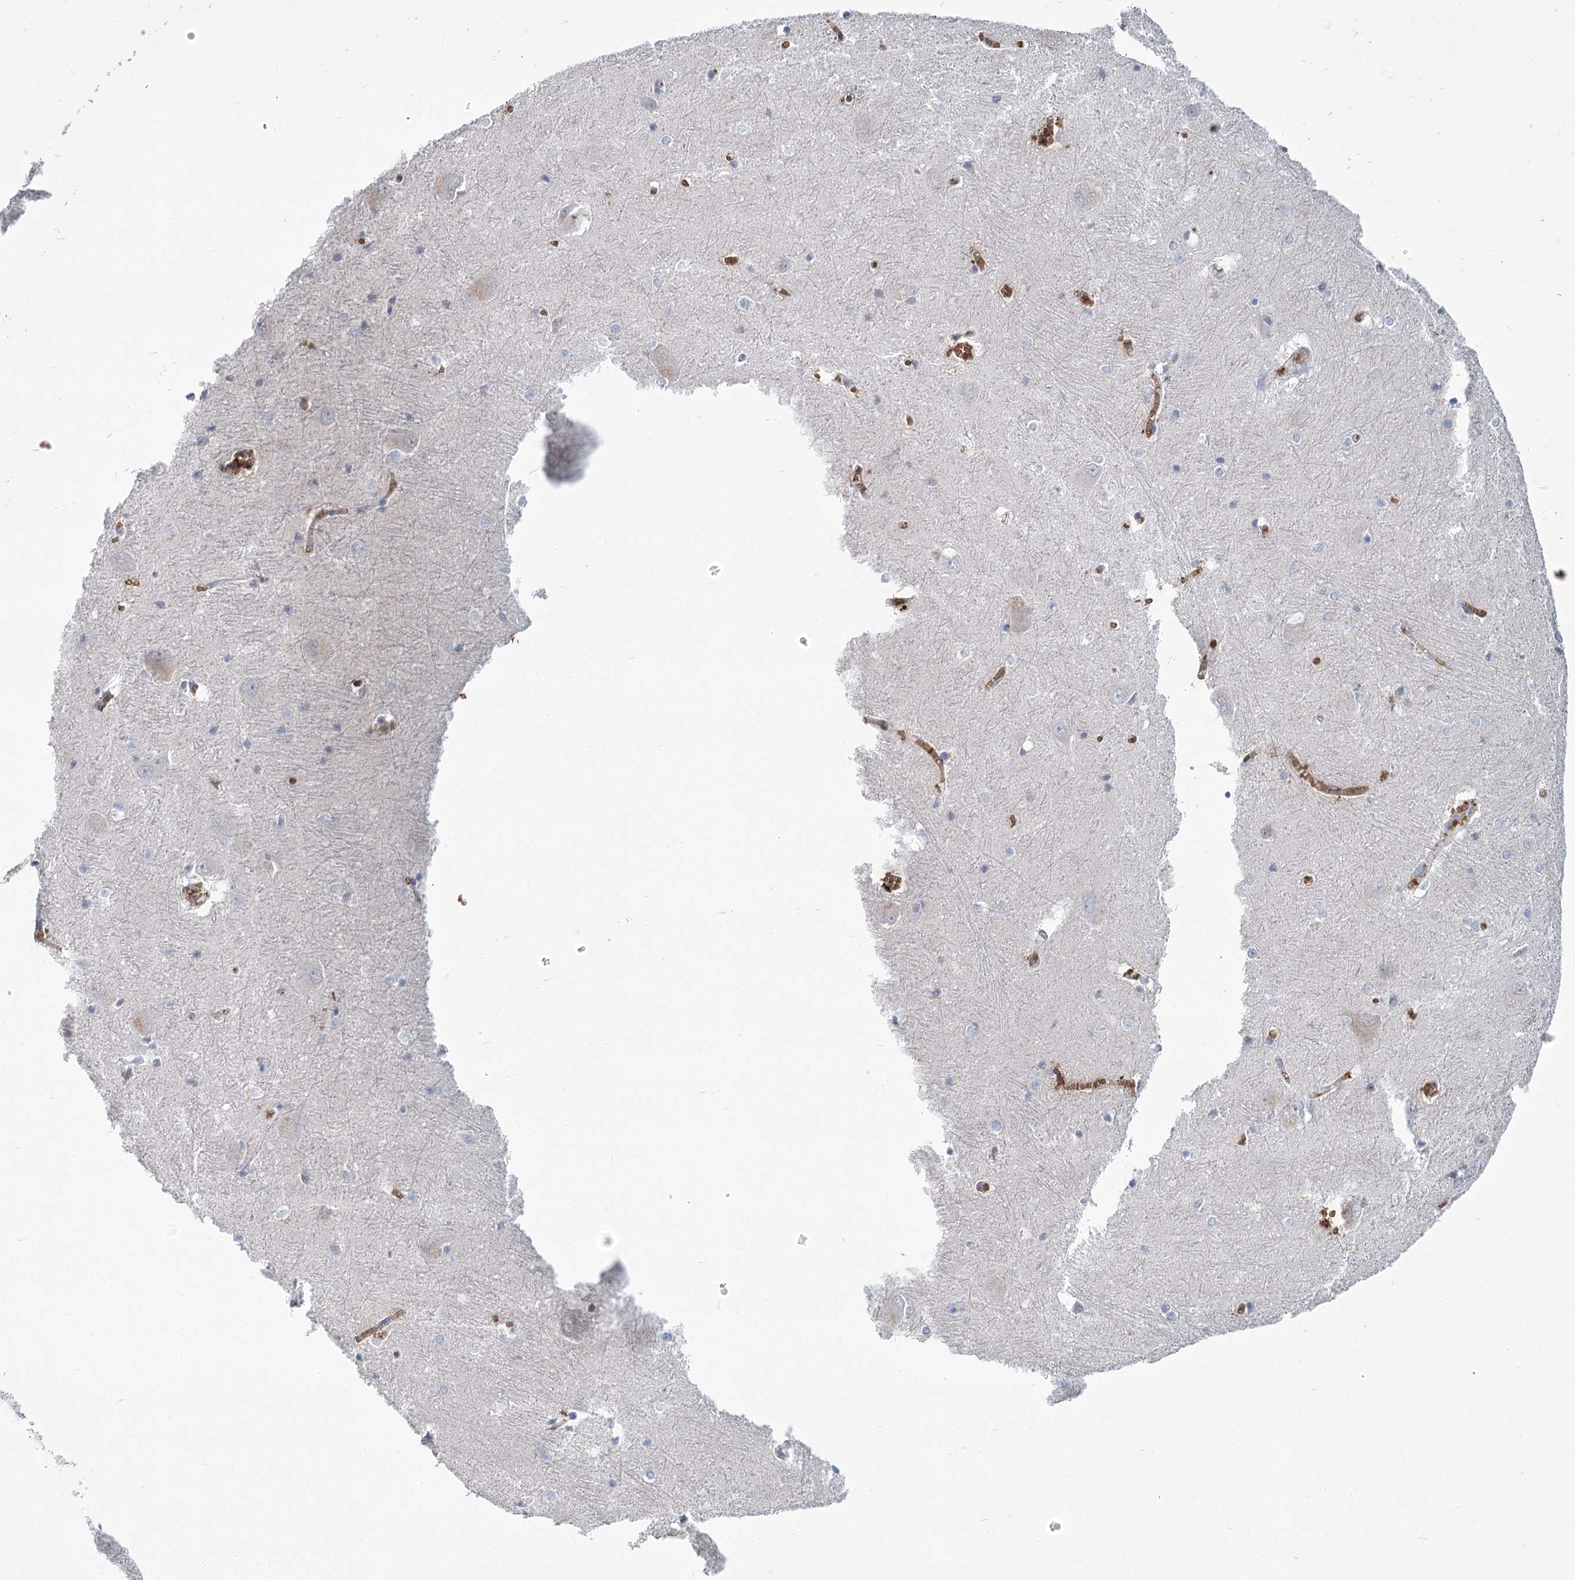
{"staining": {"intensity": "negative", "quantity": "none", "location": "none"}, "tissue": "caudate", "cell_type": "Glial cells", "image_type": "normal", "snomed": [{"axis": "morphology", "description": "Normal tissue, NOS"}, {"axis": "topography", "description": "Lateral ventricle wall"}], "caption": "Glial cells show no significant protein positivity in benign caudate. The staining is performed using DAB (3,3'-diaminobenzidine) brown chromogen with nuclei counter-stained in using hematoxylin.", "gene": "HBA1", "patient": {"sex": "male", "age": 37}}